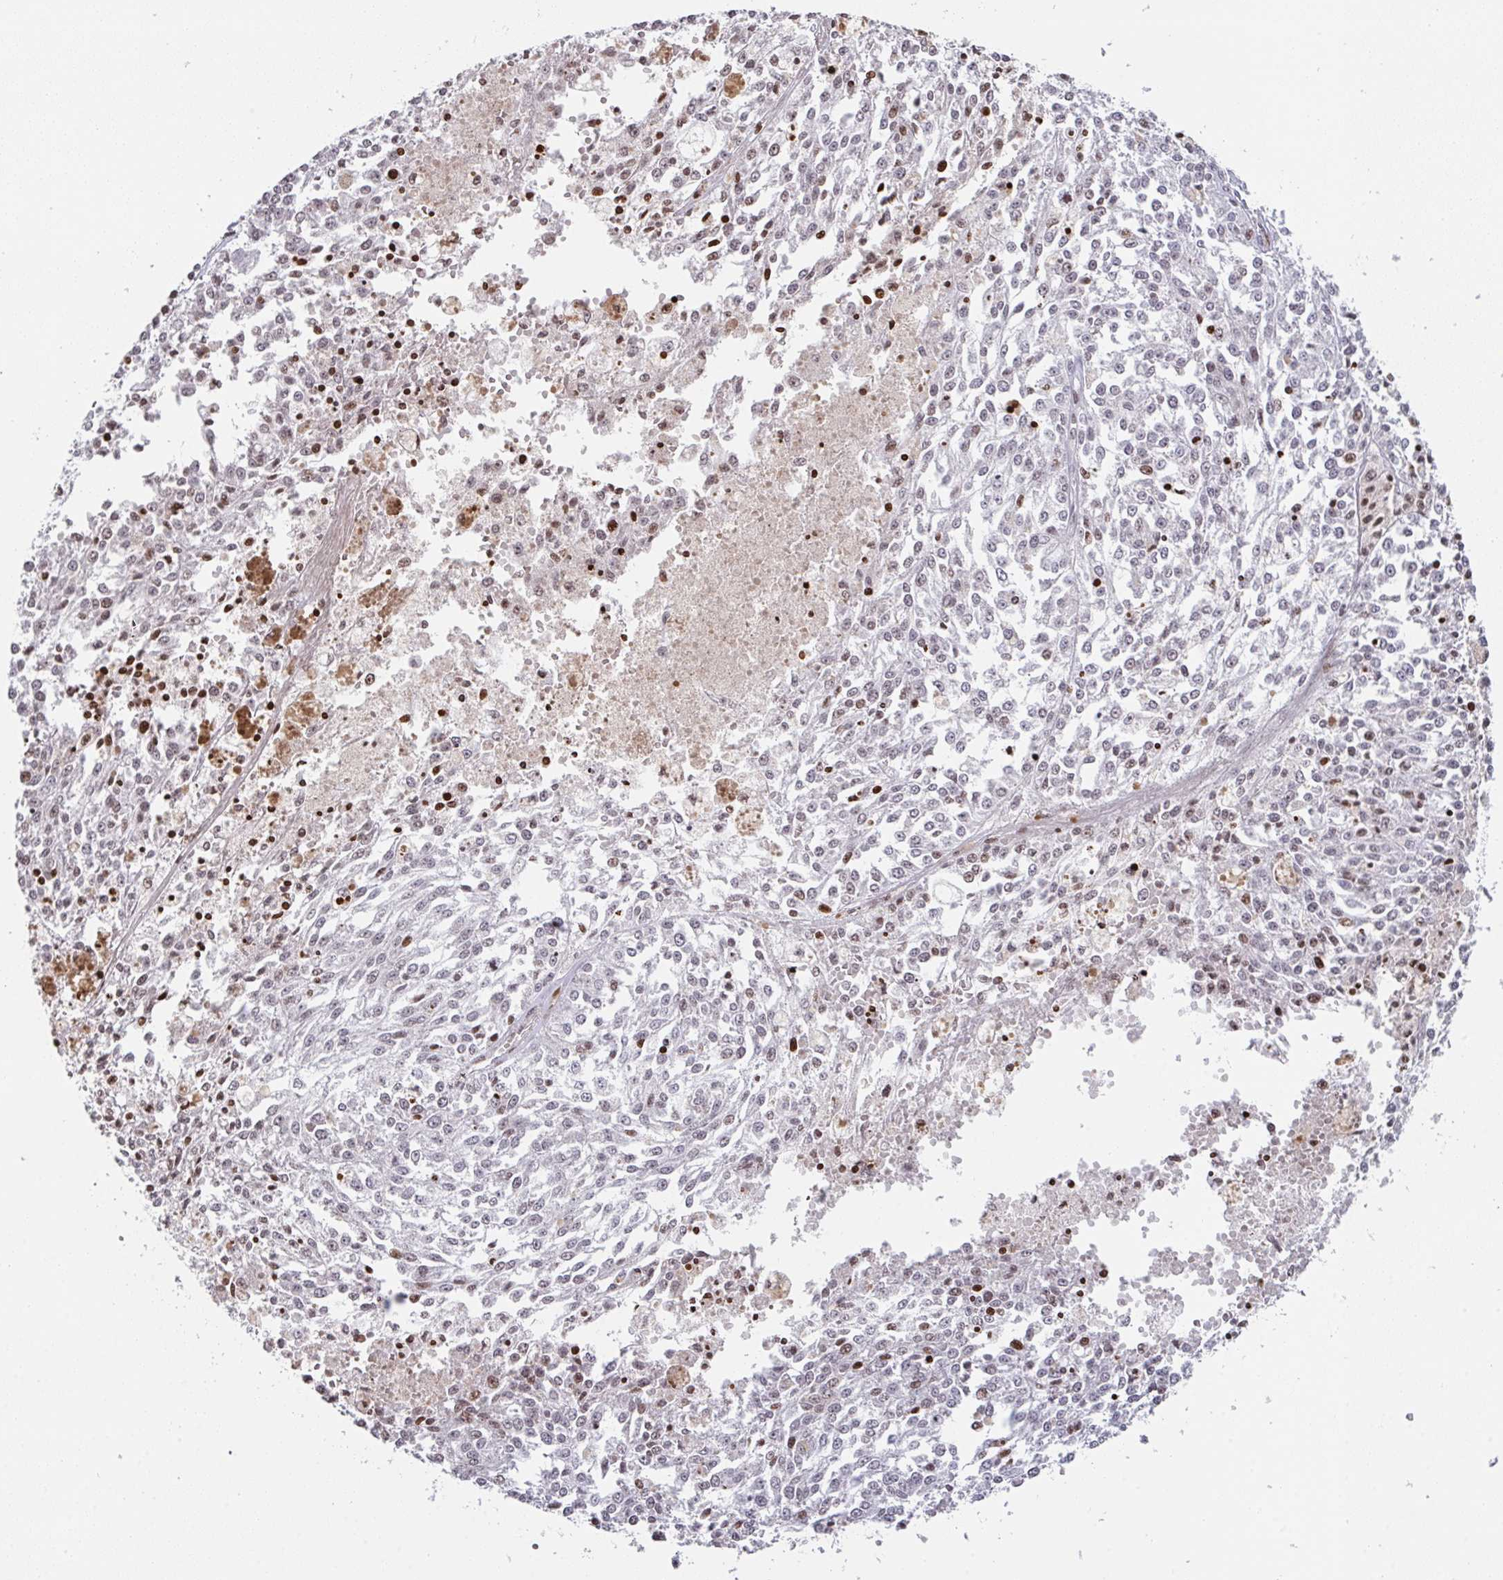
{"staining": {"intensity": "negative", "quantity": "none", "location": "none"}, "tissue": "melanoma", "cell_type": "Tumor cells", "image_type": "cancer", "snomed": [{"axis": "morphology", "description": "Malignant melanoma, NOS"}, {"axis": "topography", "description": "Skin"}], "caption": "The immunohistochemistry photomicrograph has no significant staining in tumor cells of melanoma tissue.", "gene": "PCDHB8", "patient": {"sex": "female", "age": 64}}